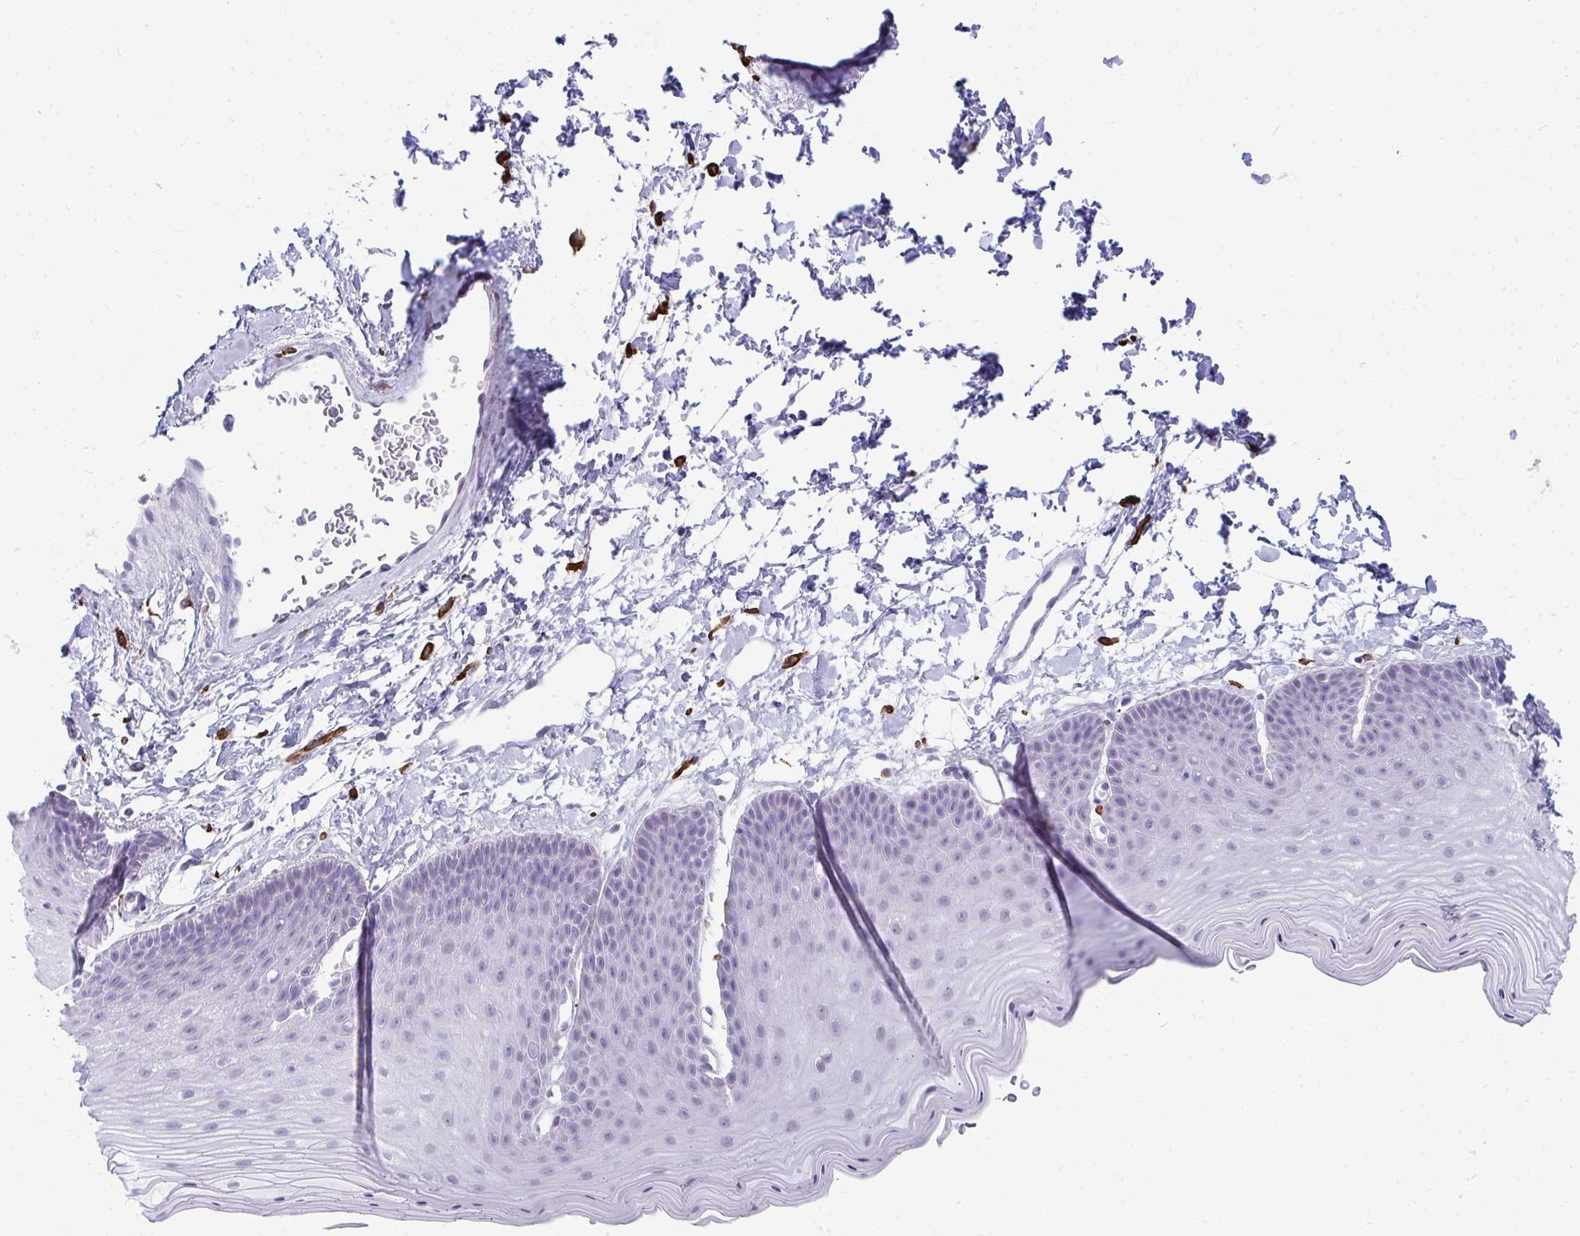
{"staining": {"intensity": "negative", "quantity": "none", "location": "none"}, "tissue": "skin", "cell_type": "Epidermal cells", "image_type": "normal", "snomed": [{"axis": "morphology", "description": "Normal tissue, NOS"}, {"axis": "topography", "description": "Anal"}], "caption": "Human skin stained for a protein using immunohistochemistry (IHC) shows no staining in epidermal cells.", "gene": "CD163", "patient": {"sex": "male", "age": 53}}